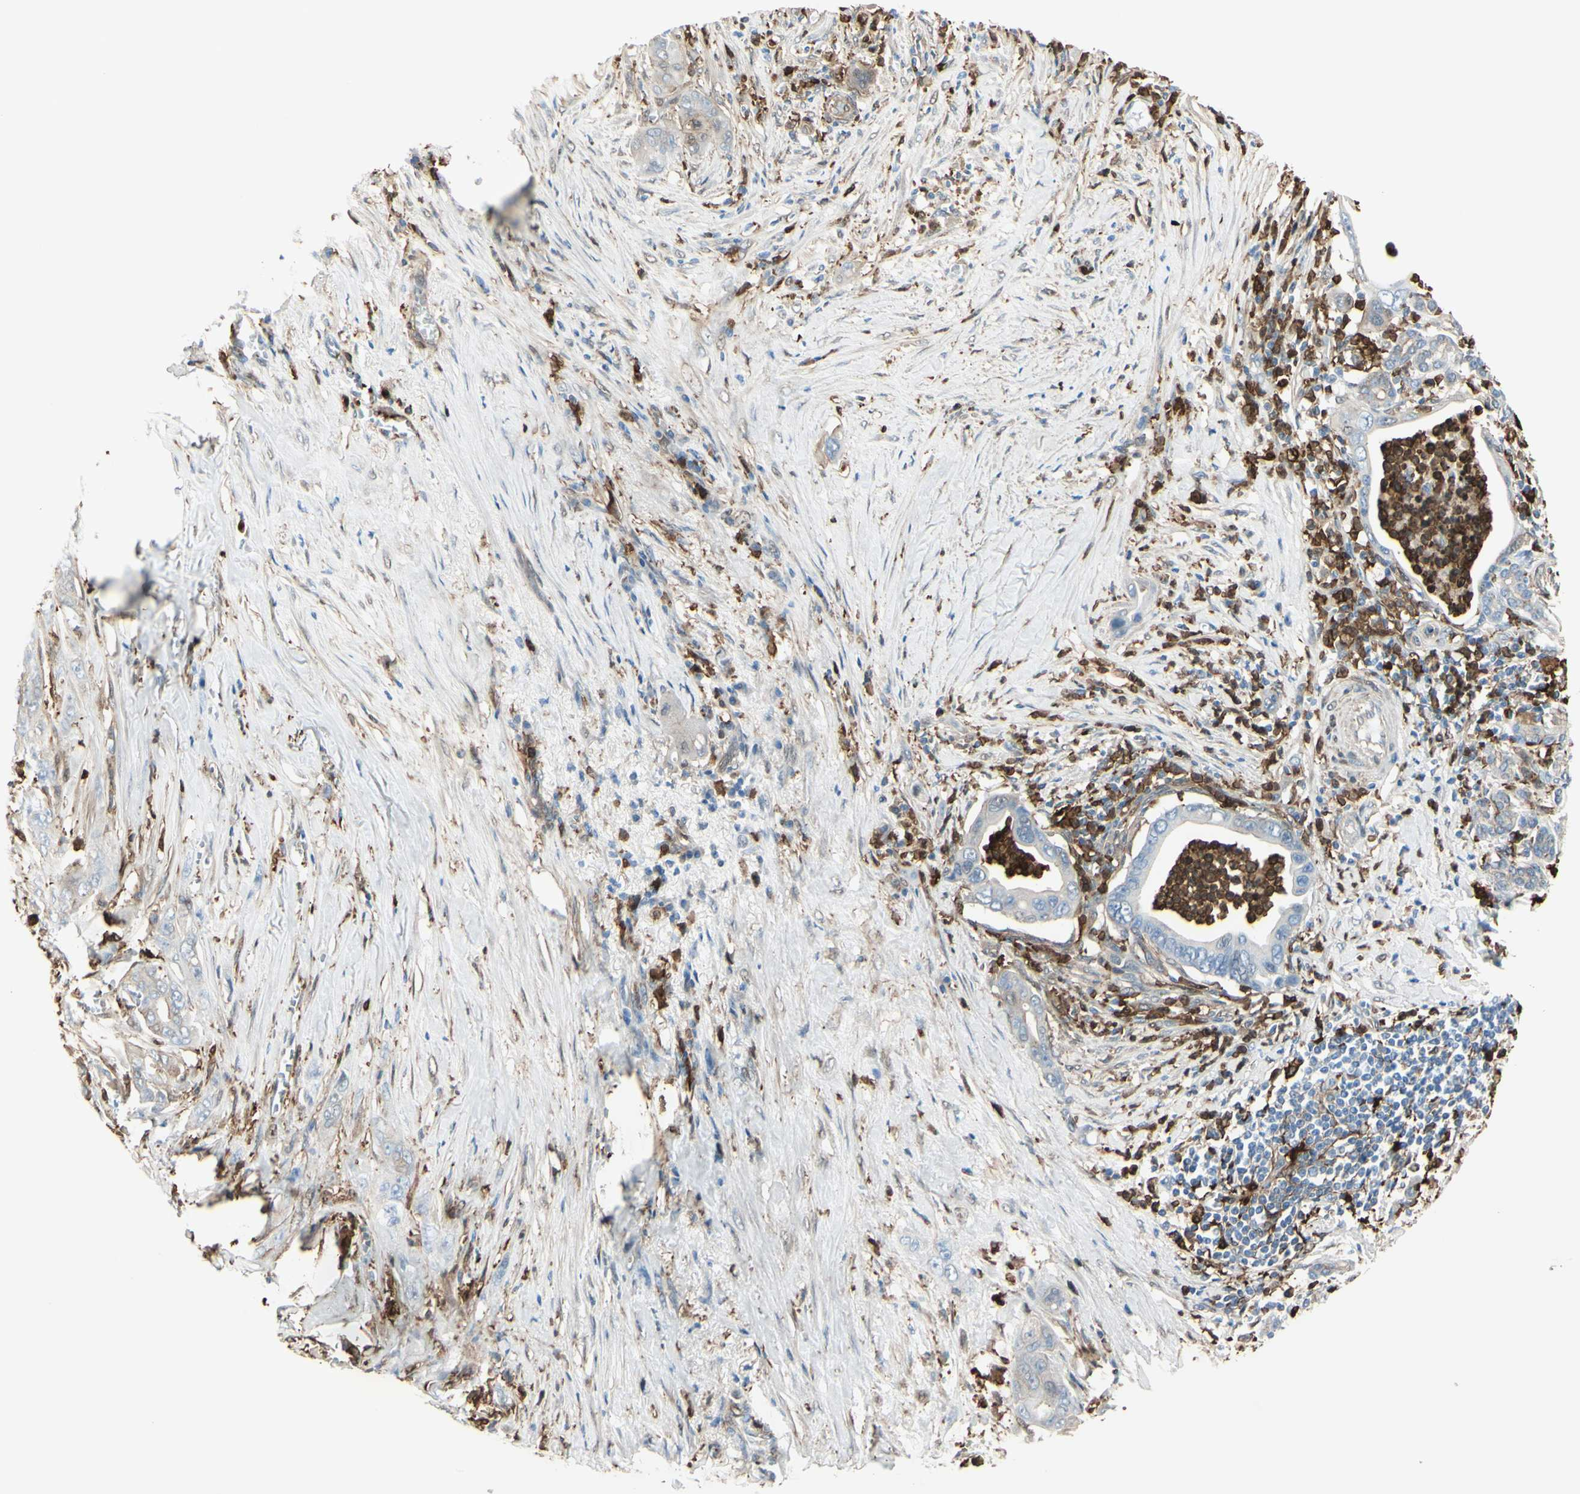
{"staining": {"intensity": "weak", "quantity": "25%-75%", "location": "cytoplasmic/membranous"}, "tissue": "pancreatic cancer", "cell_type": "Tumor cells", "image_type": "cancer", "snomed": [{"axis": "morphology", "description": "Adenocarcinoma, NOS"}, {"axis": "topography", "description": "Pancreas"}], "caption": "Pancreatic adenocarcinoma tissue reveals weak cytoplasmic/membranous staining in approximately 25%-75% of tumor cells The staining was performed using DAB, with brown indicating positive protein expression. Nuclei are stained blue with hematoxylin.", "gene": "GSN", "patient": {"sex": "male", "age": 59}}